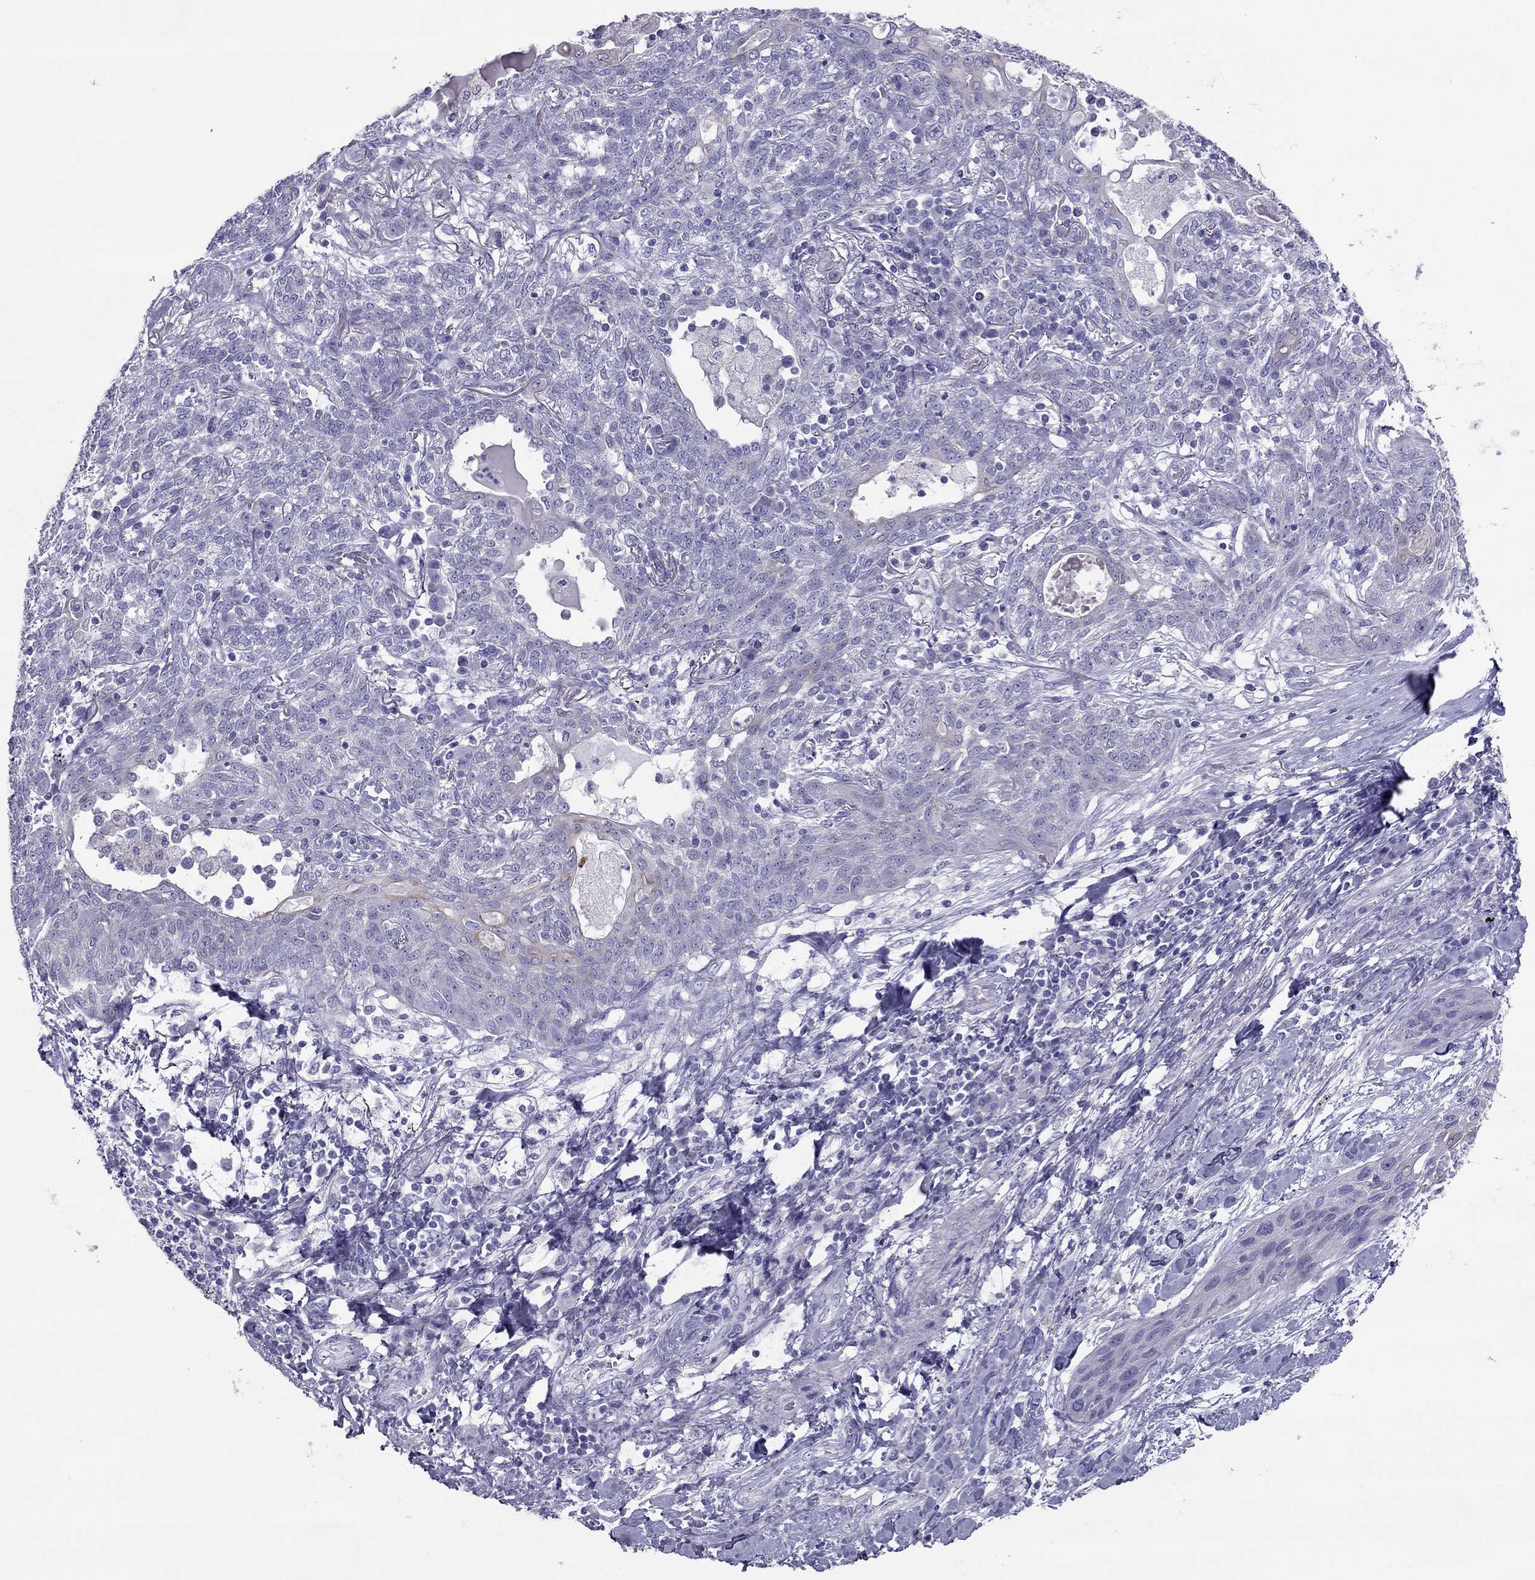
{"staining": {"intensity": "negative", "quantity": "none", "location": "none"}, "tissue": "lung cancer", "cell_type": "Tumor cells", "image_type": "cancer", "snomed": [{"axis": "morphology", "description": "Squamous cell carcinoma, NOS"}, {"axis": "topography", "description": "Lung"}], "caption": "An image of lung cancer stained for a protein demonstrates no brown staining in tumor cells.", "gene": "MAEL", "patient": {"sex": "female", "age": 70}}